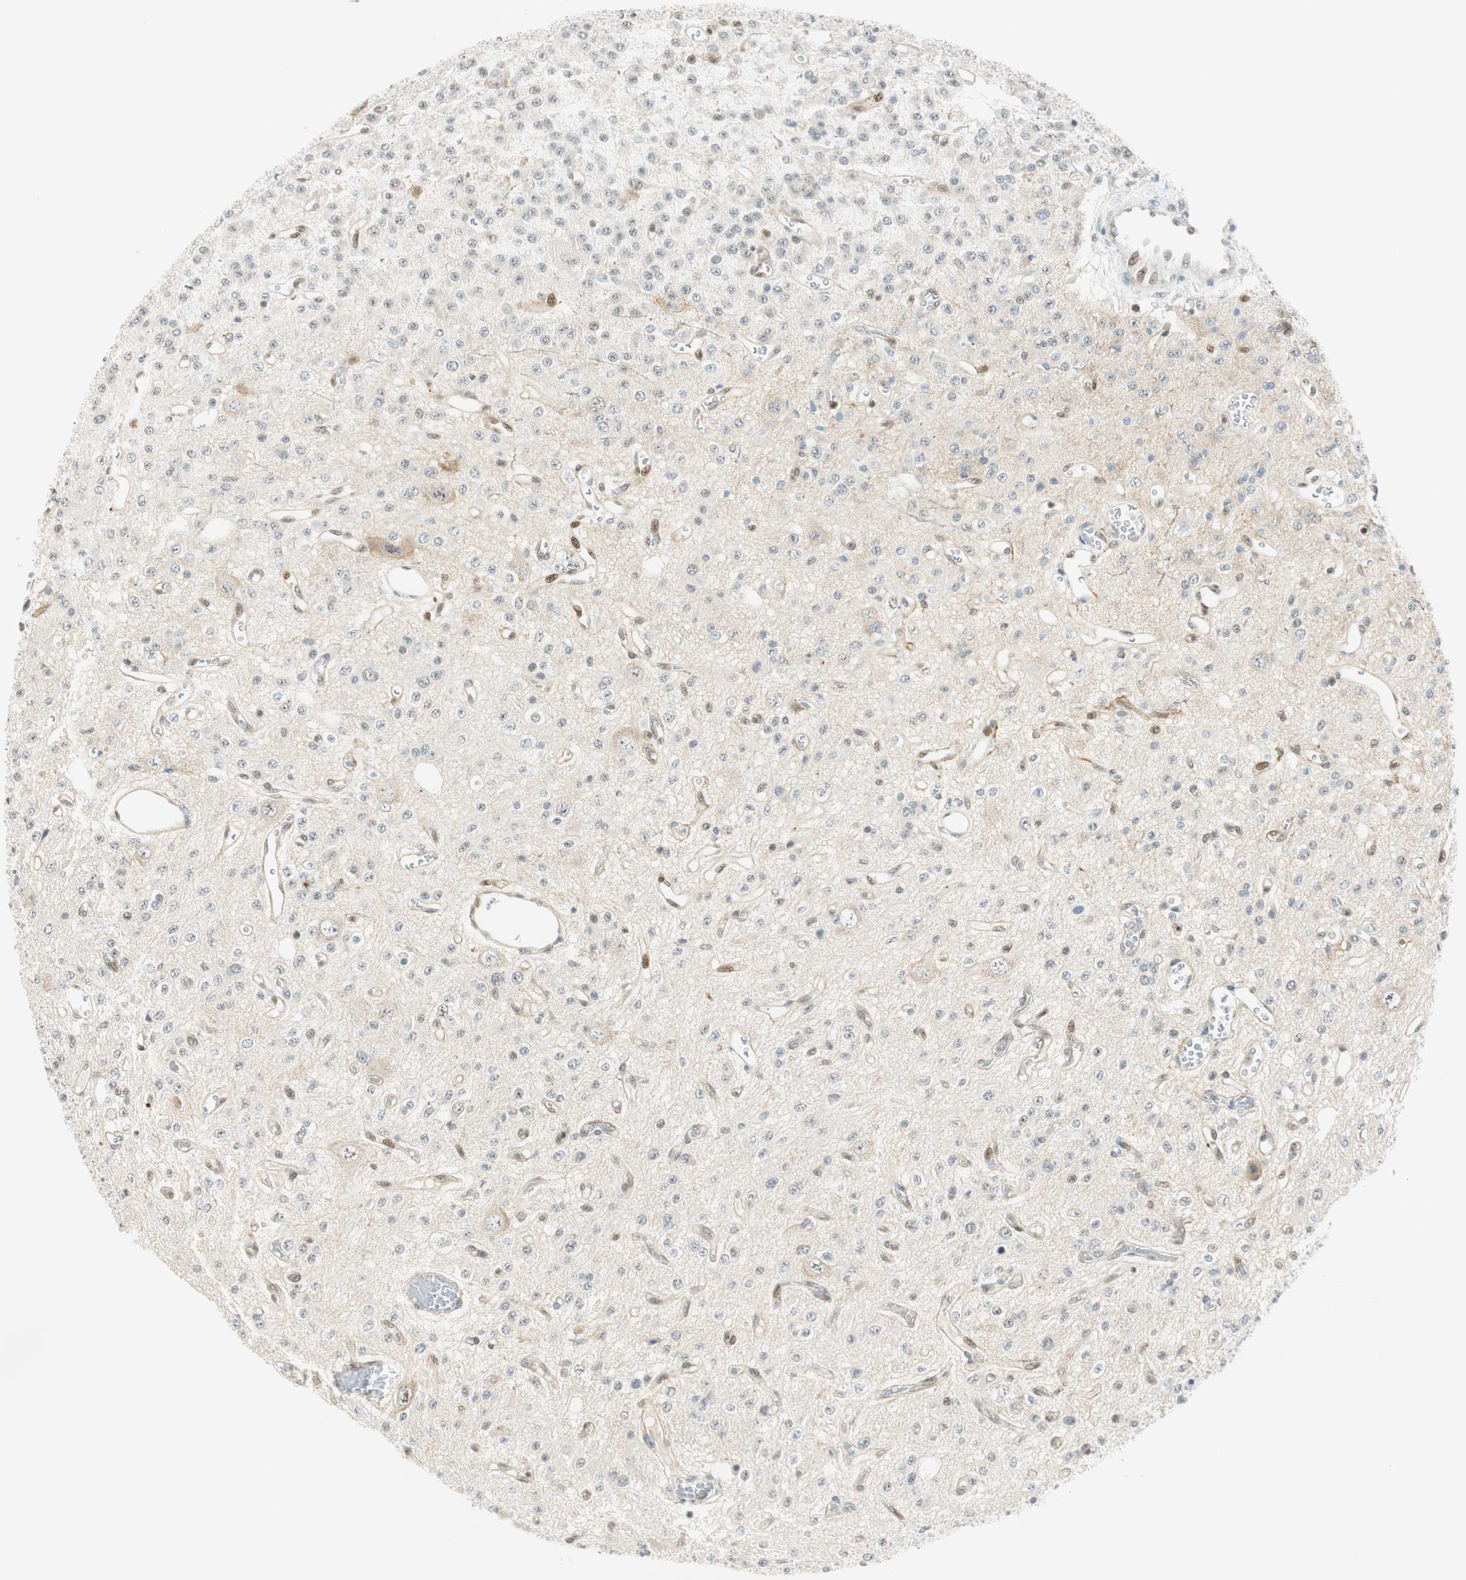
{"staining": {"intensity": "negative", "quantity": "none", "location": "none"}, "tissue": "glioma", "cell_type": "Tumor cells", "image_type": "cancer", "snomed": [{"axis": "morphology", "description": "Glioma, malignant, Low grade"}, {"axis": "topography", "description": "Brain"}], "caption": "This is an immunohistochemistry (IHC) histopathology image of glioma. There is no staining in tumor cells.", "gene": "MSX2", "patient": {"sex": "male", "age": 38}}